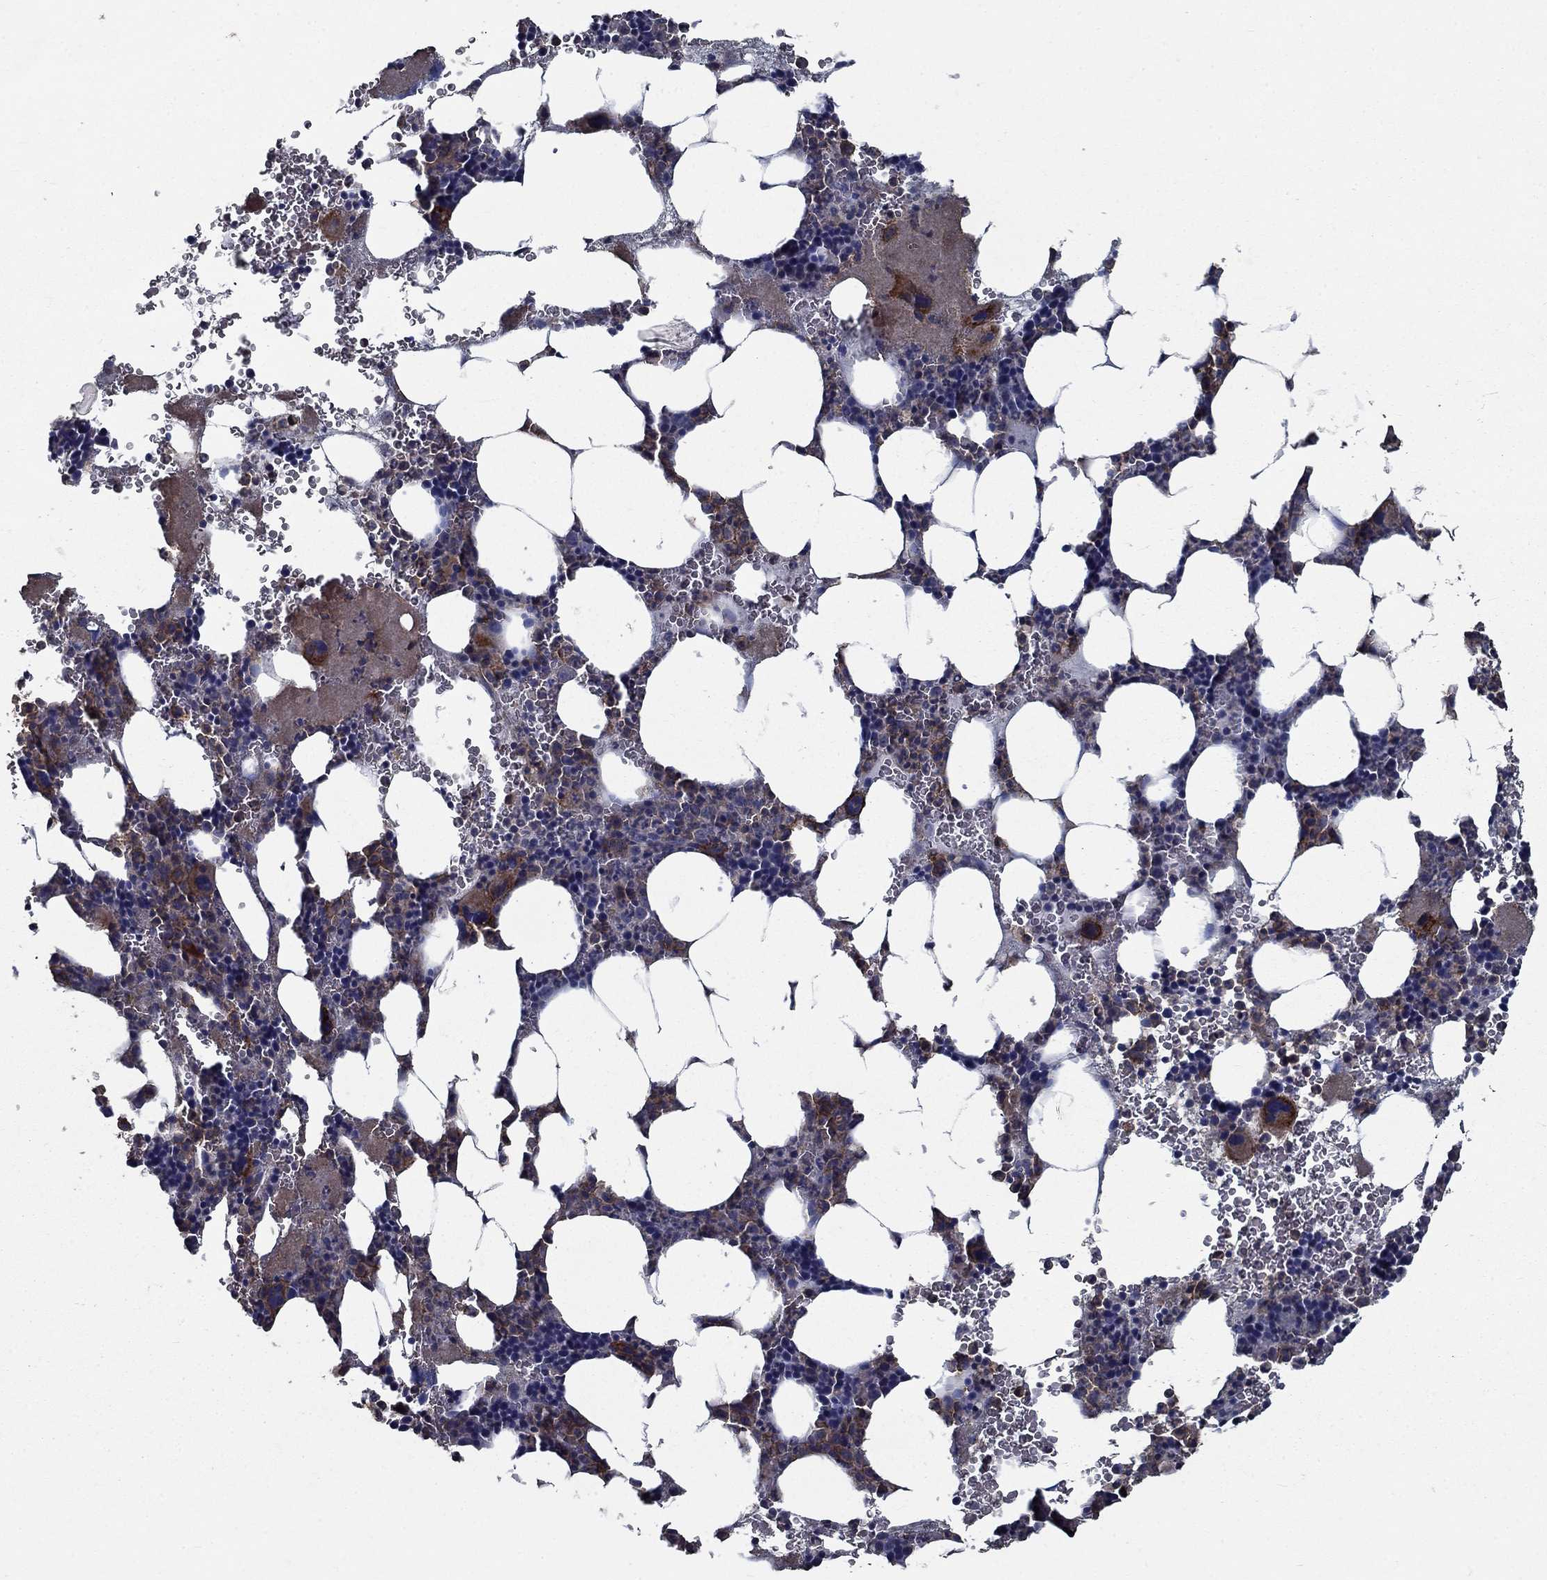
{"staining": {"intensity": "strong", "quantity": "<25%", "location": "cytoplasmic/membranous"}, "tissue": "bone marrow", "cell_type": "Hematopoietic cells", "image_type": "normal", "snomed": [{"axis": "morphology", "description": "Normal tissue, NOS"}, {"axis": "topography", "description": "Bone marrow"}], "caption": "A medium amount of strong cytoplasmic/membranous expression is present in approximately <25% of hematopoietic cells in normal bone marrow. The protein is stained brown, and the nuclei are stained in blue (DAB (3,3'-diaminobenzidine) IHC with brightfield microscopy, high magnification).", "gene": "SLC44A1", "patient": {"sex": "male", "age": 44}}